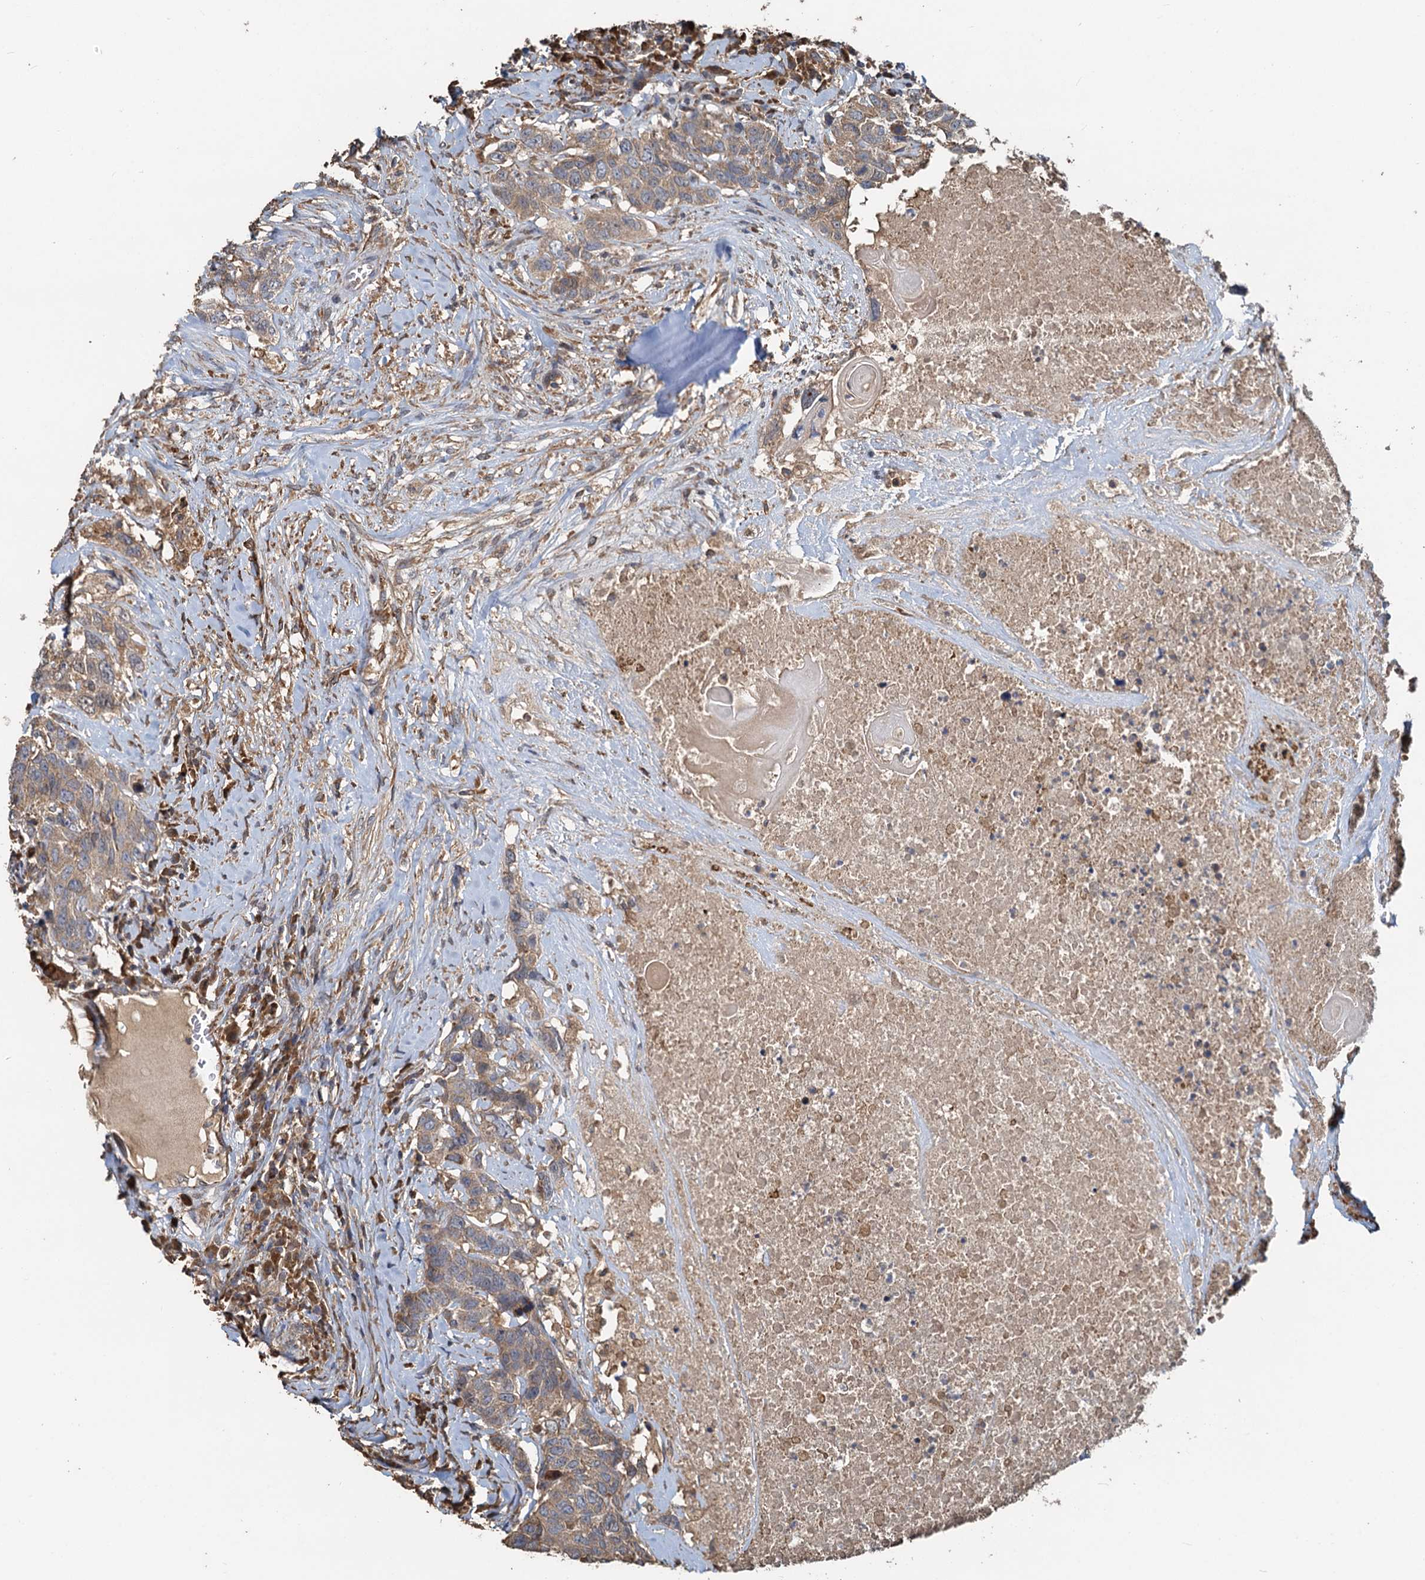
{"staining": {"intensity": "weak", "quantity": ">75%", "location": "cytoplasmic/membranous"}, "tissue": "head and neck cancer", "cell_type": "Tumor cells", "image_type": "cancer", "snomed": [{"axis": "morphology", "description": "Squamous cell carcinoma, NOS"}, {"axis": "topography", "description": "Head-Neck"}], "caption": "Immunohistochemistry (DAB (3,3'-diaminobenzidine)) staining of head and neck cancer (squamous cell carcinoma) displays weak cytoplasmic/membranous protein expression in about >75% of tumor cells.", "gene": "HYI", "patient": {"sex": "male", "age": 66}}